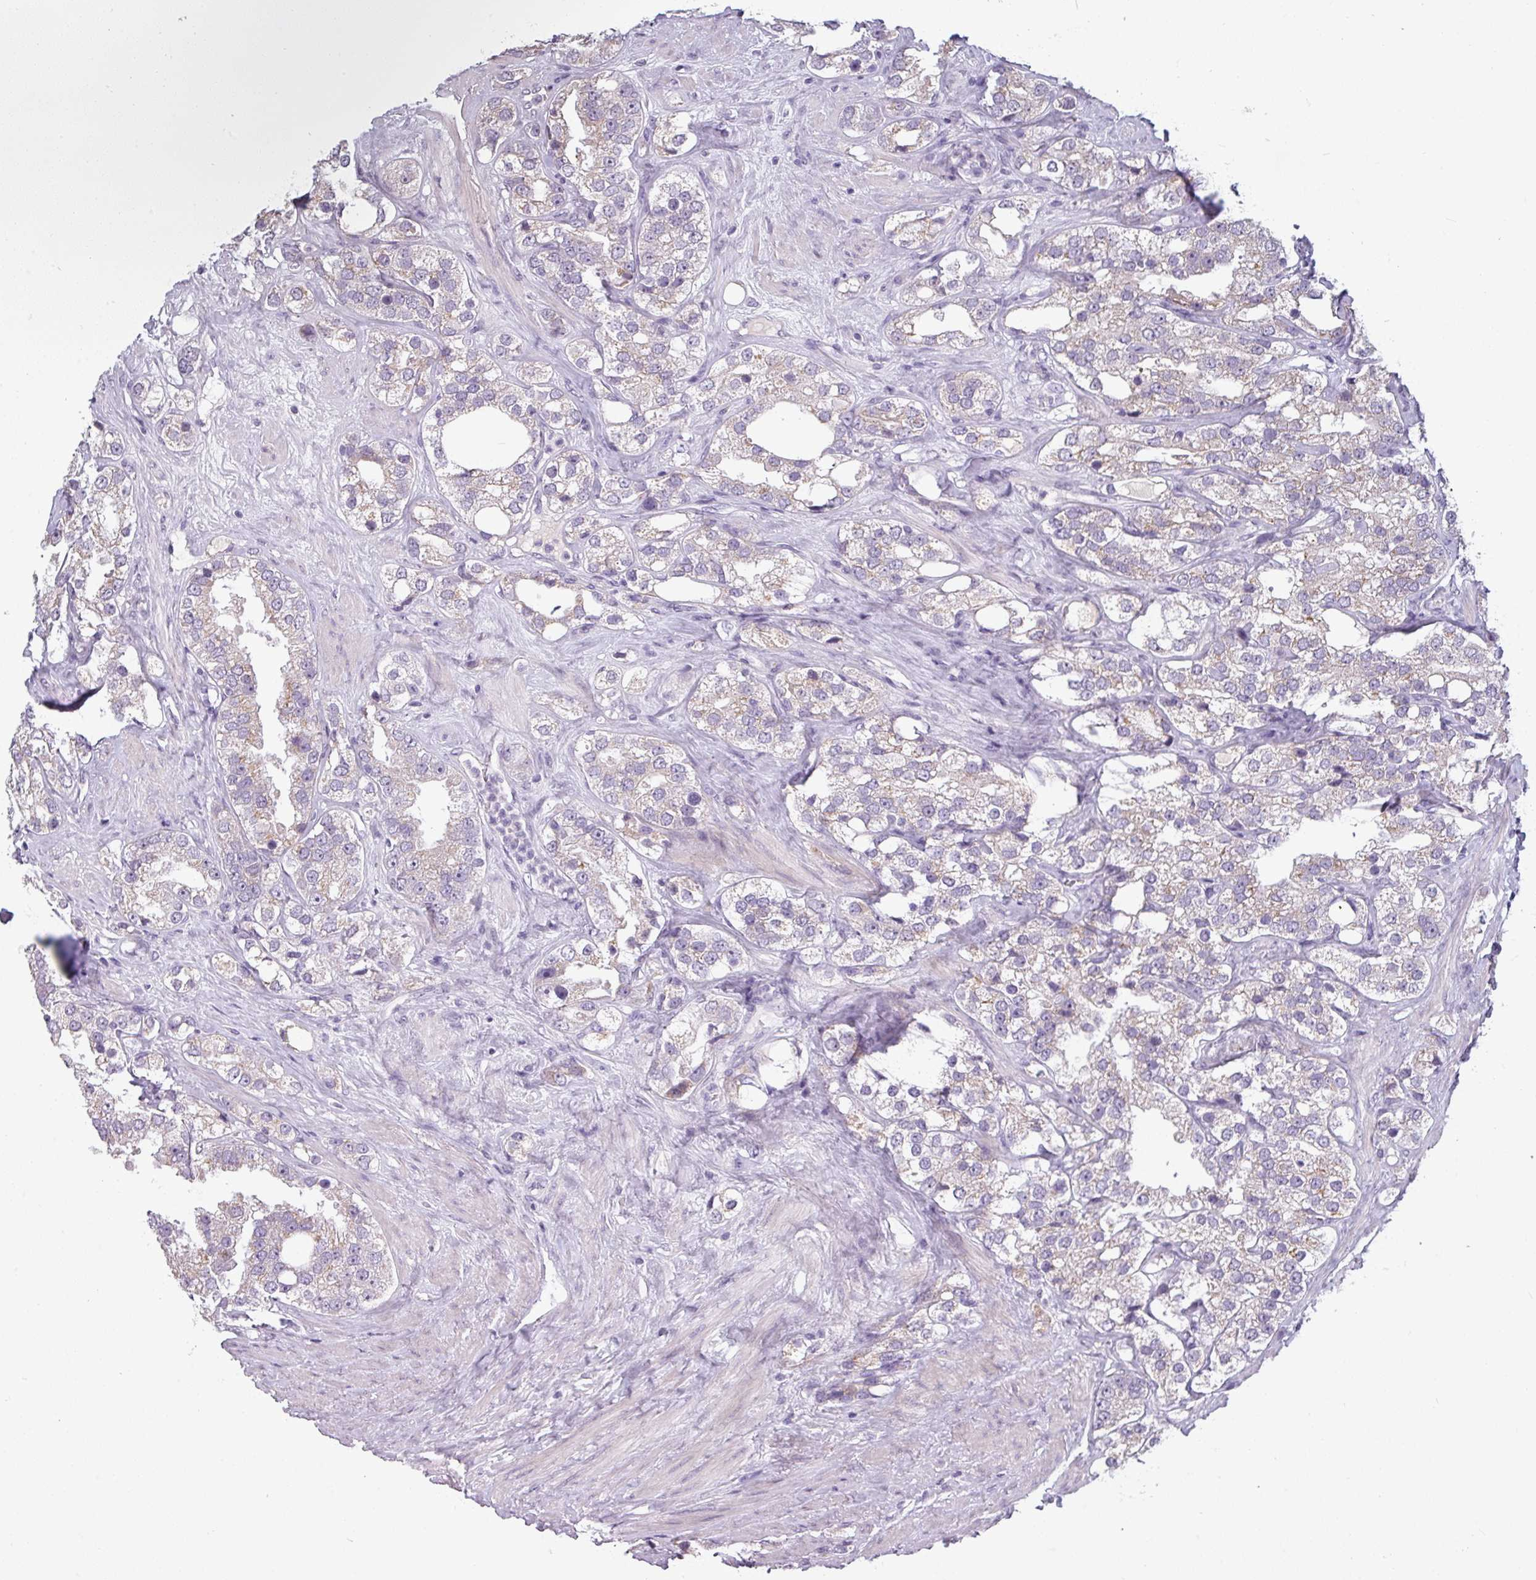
{"staining": {"intensity": "negative", "quantity": "none", "location": "none"}, "tissue": "prostate cancer", "cell_type": "Tumor cells", "image_type": "cancer", "snomed": [{"axis": "morphology", "description": "Adenocarcinoma, NOS"}, {"axis": "topography", "description": "Prostate"}], "caption": "Micrograph shows no significant protein expression in tumor cells of prostate cancer (adenocarcinoma).", "gene": "SLC26A9", "patient": {"sex": "male", "age": 79}}